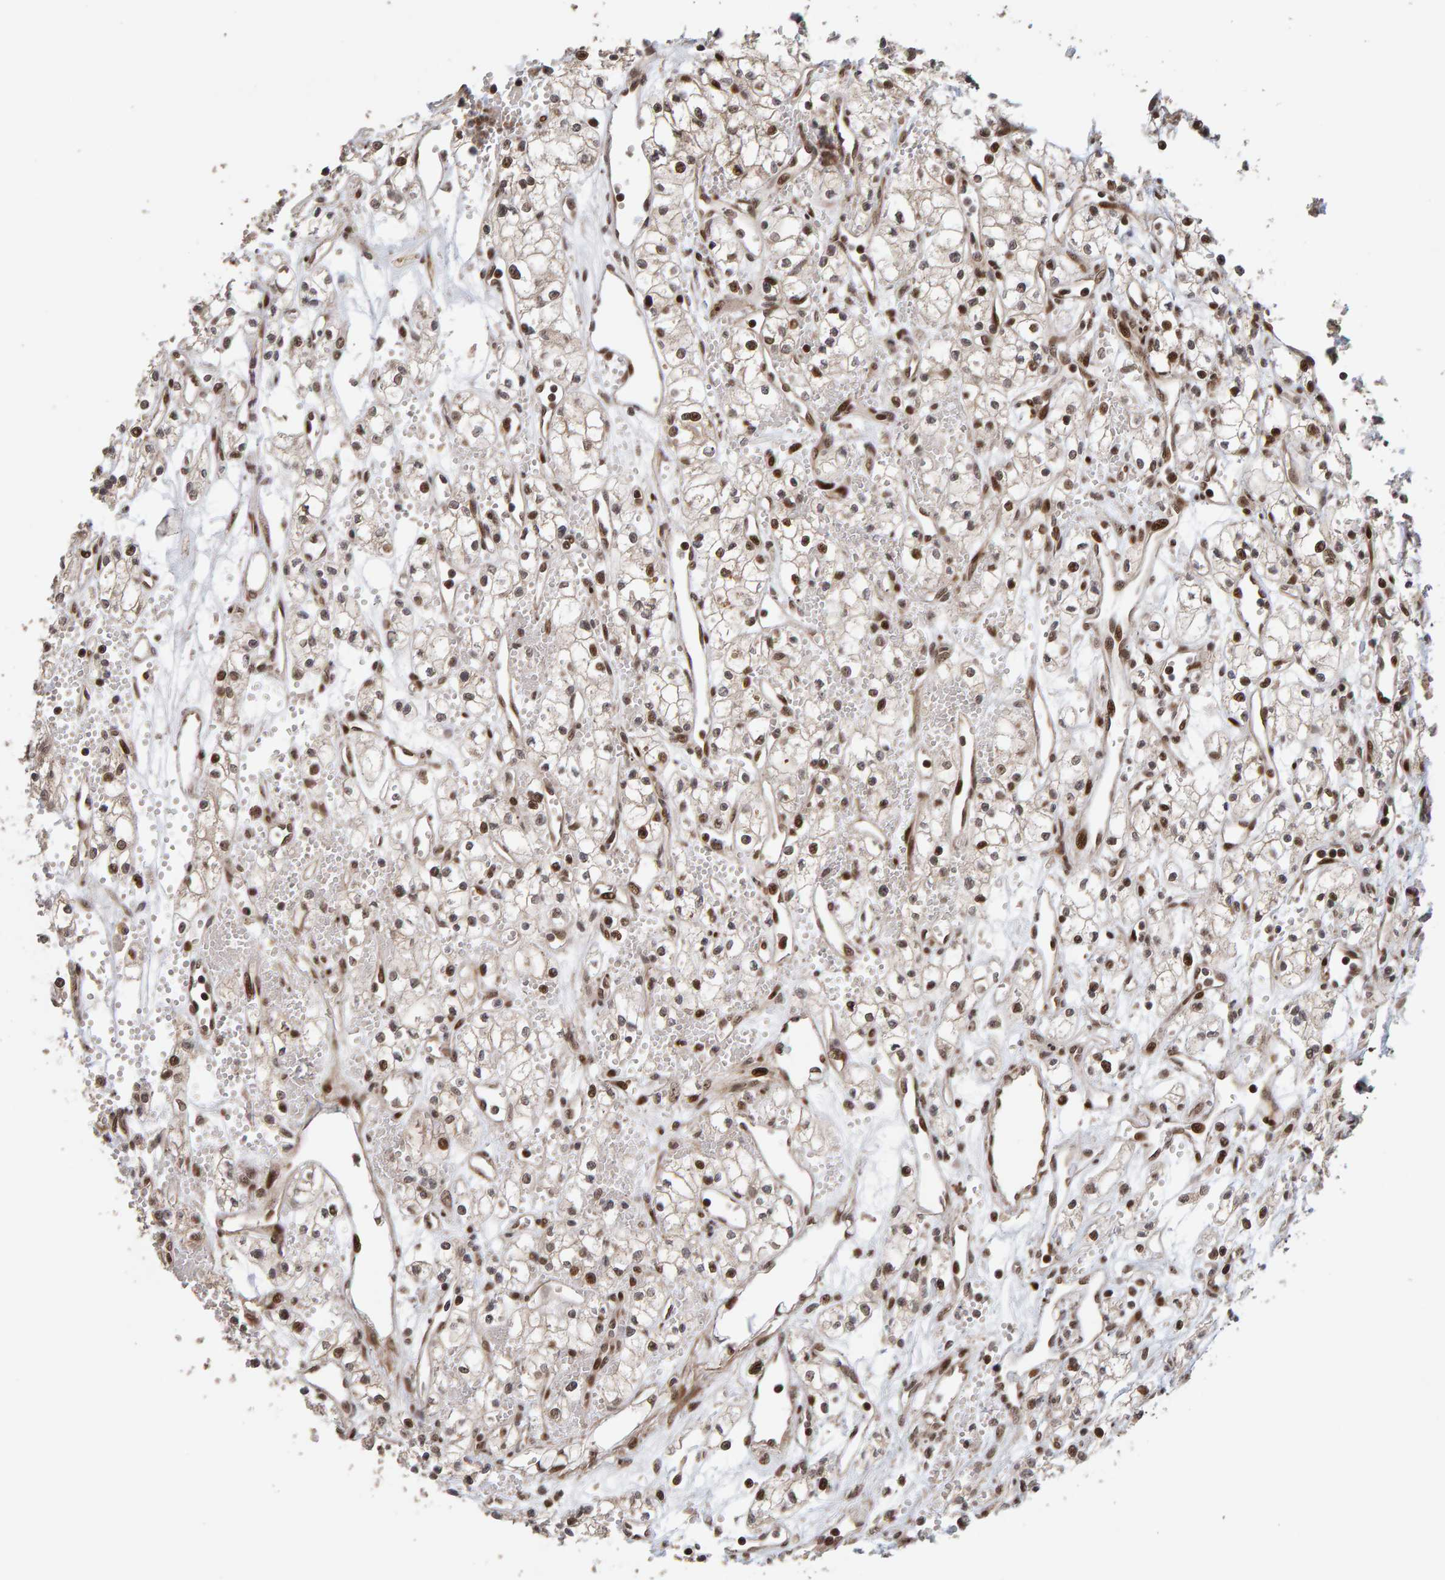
{"staining": {"intensity": "moderate", "quantity": ">75%", "location": "nuclear"}, "tissue": "renal cancer", "cell_type": "Tumor cells", "image_type": "cancer", "snomed": [{"axis": "morphology", "description": "Adenocarcinoma, NOS"}, {"axis": "topography", "description": "Kidney"}], "caption": "This image shows adenocarcinoma (renal) stained with immunohistochemistry to label a protein in brown. The nuclear of tumor cells show moderate positivity for the protein. Nuclei are counter-stained blue.", "gene": "CHD4", "patient": {"sex": "male", "age": 59}}